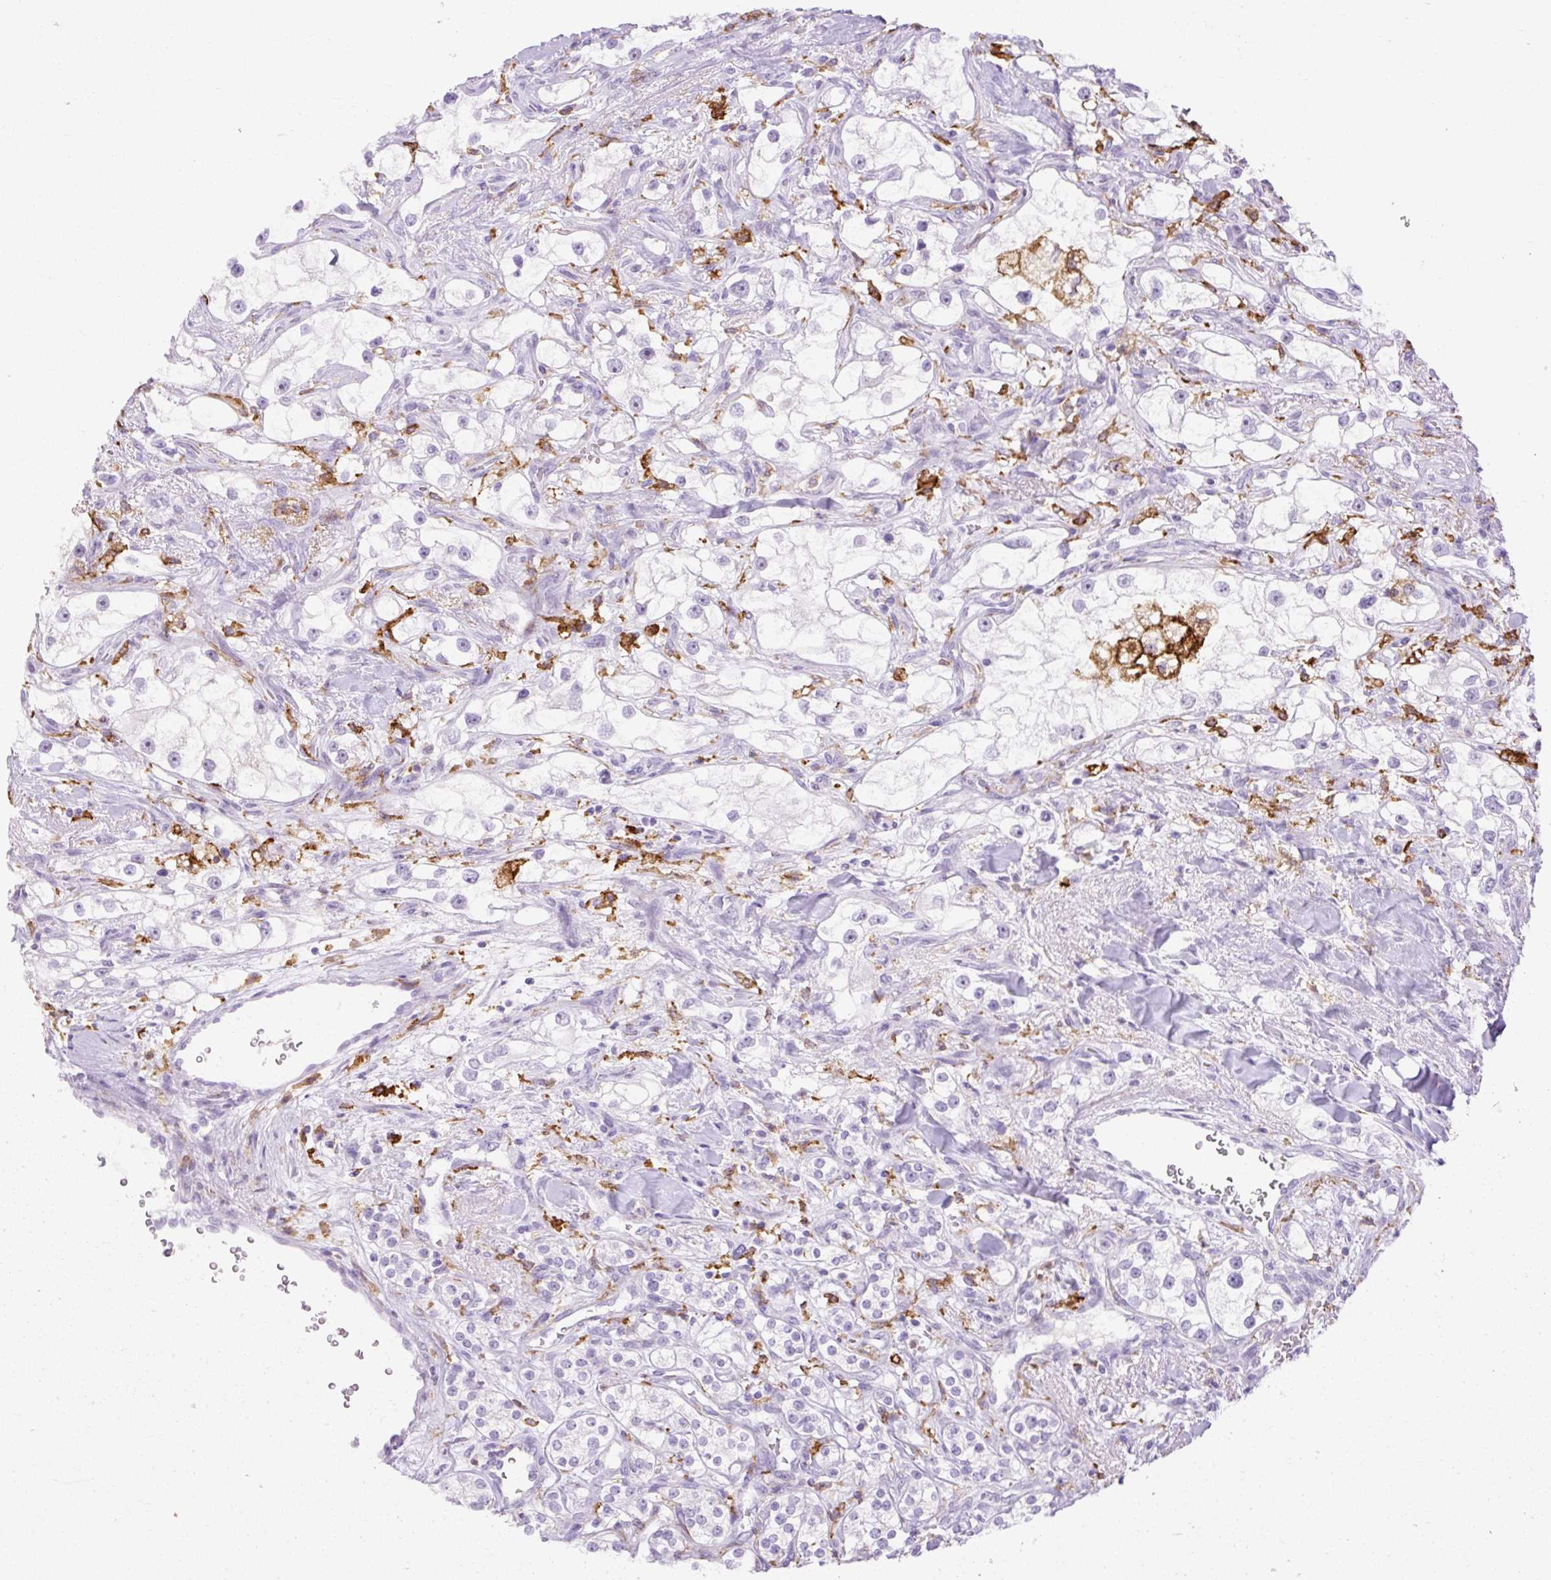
{"staining": {"intensity": "negative", "quantity": "none", "location": "none"}, "tissue": "renal cancer", "cell_type": "Tumor cells", "image_type": "cancer", "snomed": [{"axis": "morphology", "description": "Adenocarcinoma, NOS"}, {"axis": "topography", "description": "Kidney"}], "caption": "IHC histopathology image of neoplastic tissue: renal cancer stained with DAB displays no significant protein expression in tumor cells.", "gene": "SIGLEC1", "patient": {"sex": "male", "age": 77}}